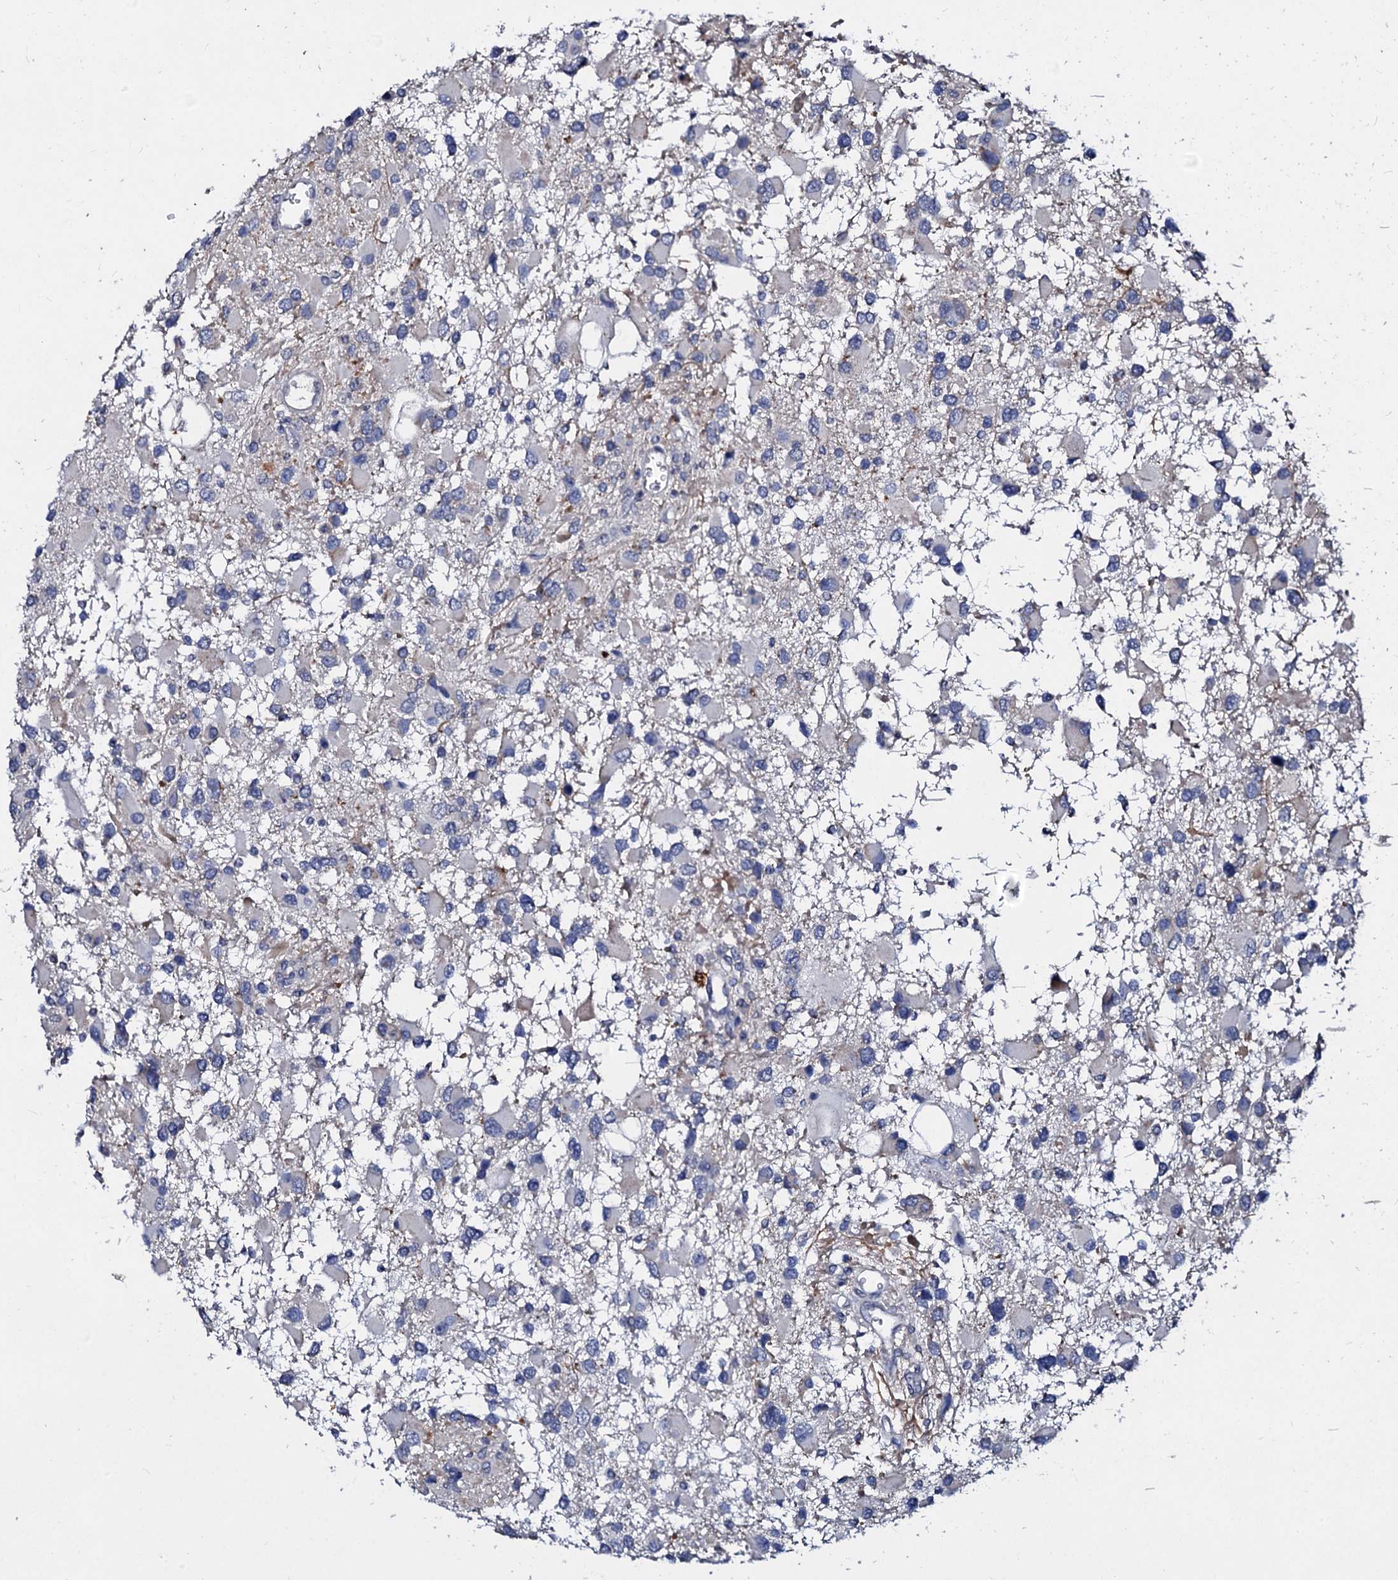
{"staining": {"intensity": "negative", "quantity": "none", "location": "none"}, "tissue": "glioma", "cell_type": "Tumor cells", "image_type": "cancer", "snomed": [{"axis": "morphology", "description": "Glioma, malignant, High grade"}, {"axis": "topography", "description": "Brain"}], "caption": "This histopathology image is of high-grade glioma (malignant) stained with immunohistochemistry to label a protein in brown with the nuclei are counter-stained blue. There is no expression in tumor cells. (Stains: DAB (3,3'-diaminobenzidine) immunohistochemistry with hematoxylin counter stain, Microscopy: brightfield microscopy at high magnification).", "gene": "SLC37A4", "patient": {"sex": "male", "age": 53}}